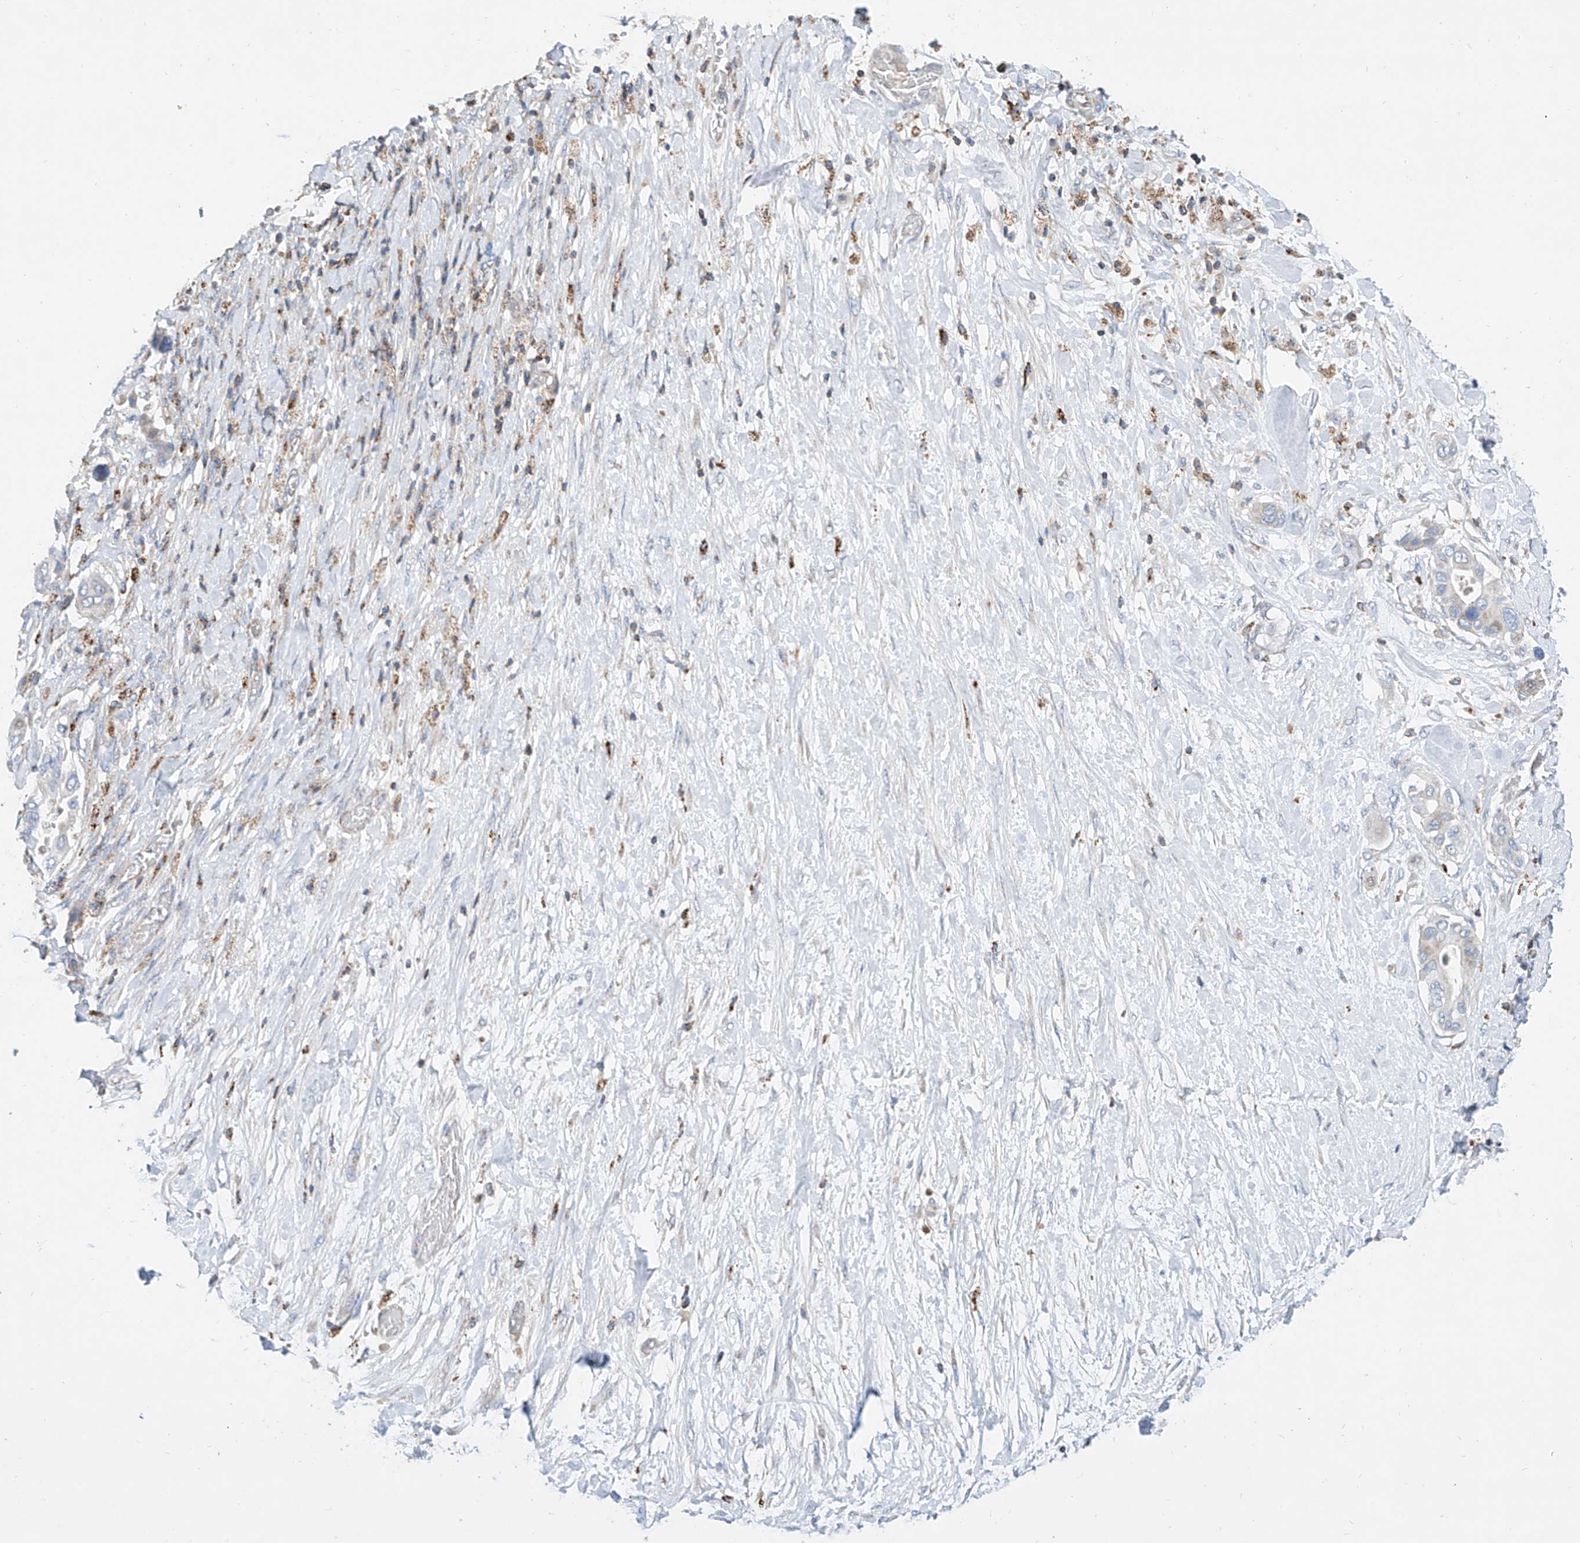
{"staining": {"intensity": "negative", "quantity": "none", "location": "none"}, "tissue": "pancreatic cancer", "cell_type": "Tumor cells", "image_type": "cancer", "snomed": [{"axis": "morphology", "description": "Adenocarcinoma, NOS"}, {"axis": "topography", "description": "Pancreas"}], "caption": "The photomicrograph shows no staining of tumor cells in pancreatic cancer (adenocarcinoma). The staining is performed using DAB (3,3'-diaminobenzidine) brown chromogen with nuclei counter-stained in using hematoxylin.", "gene": "CPNE5", "patient": {"sex": "male", "age": 68}}